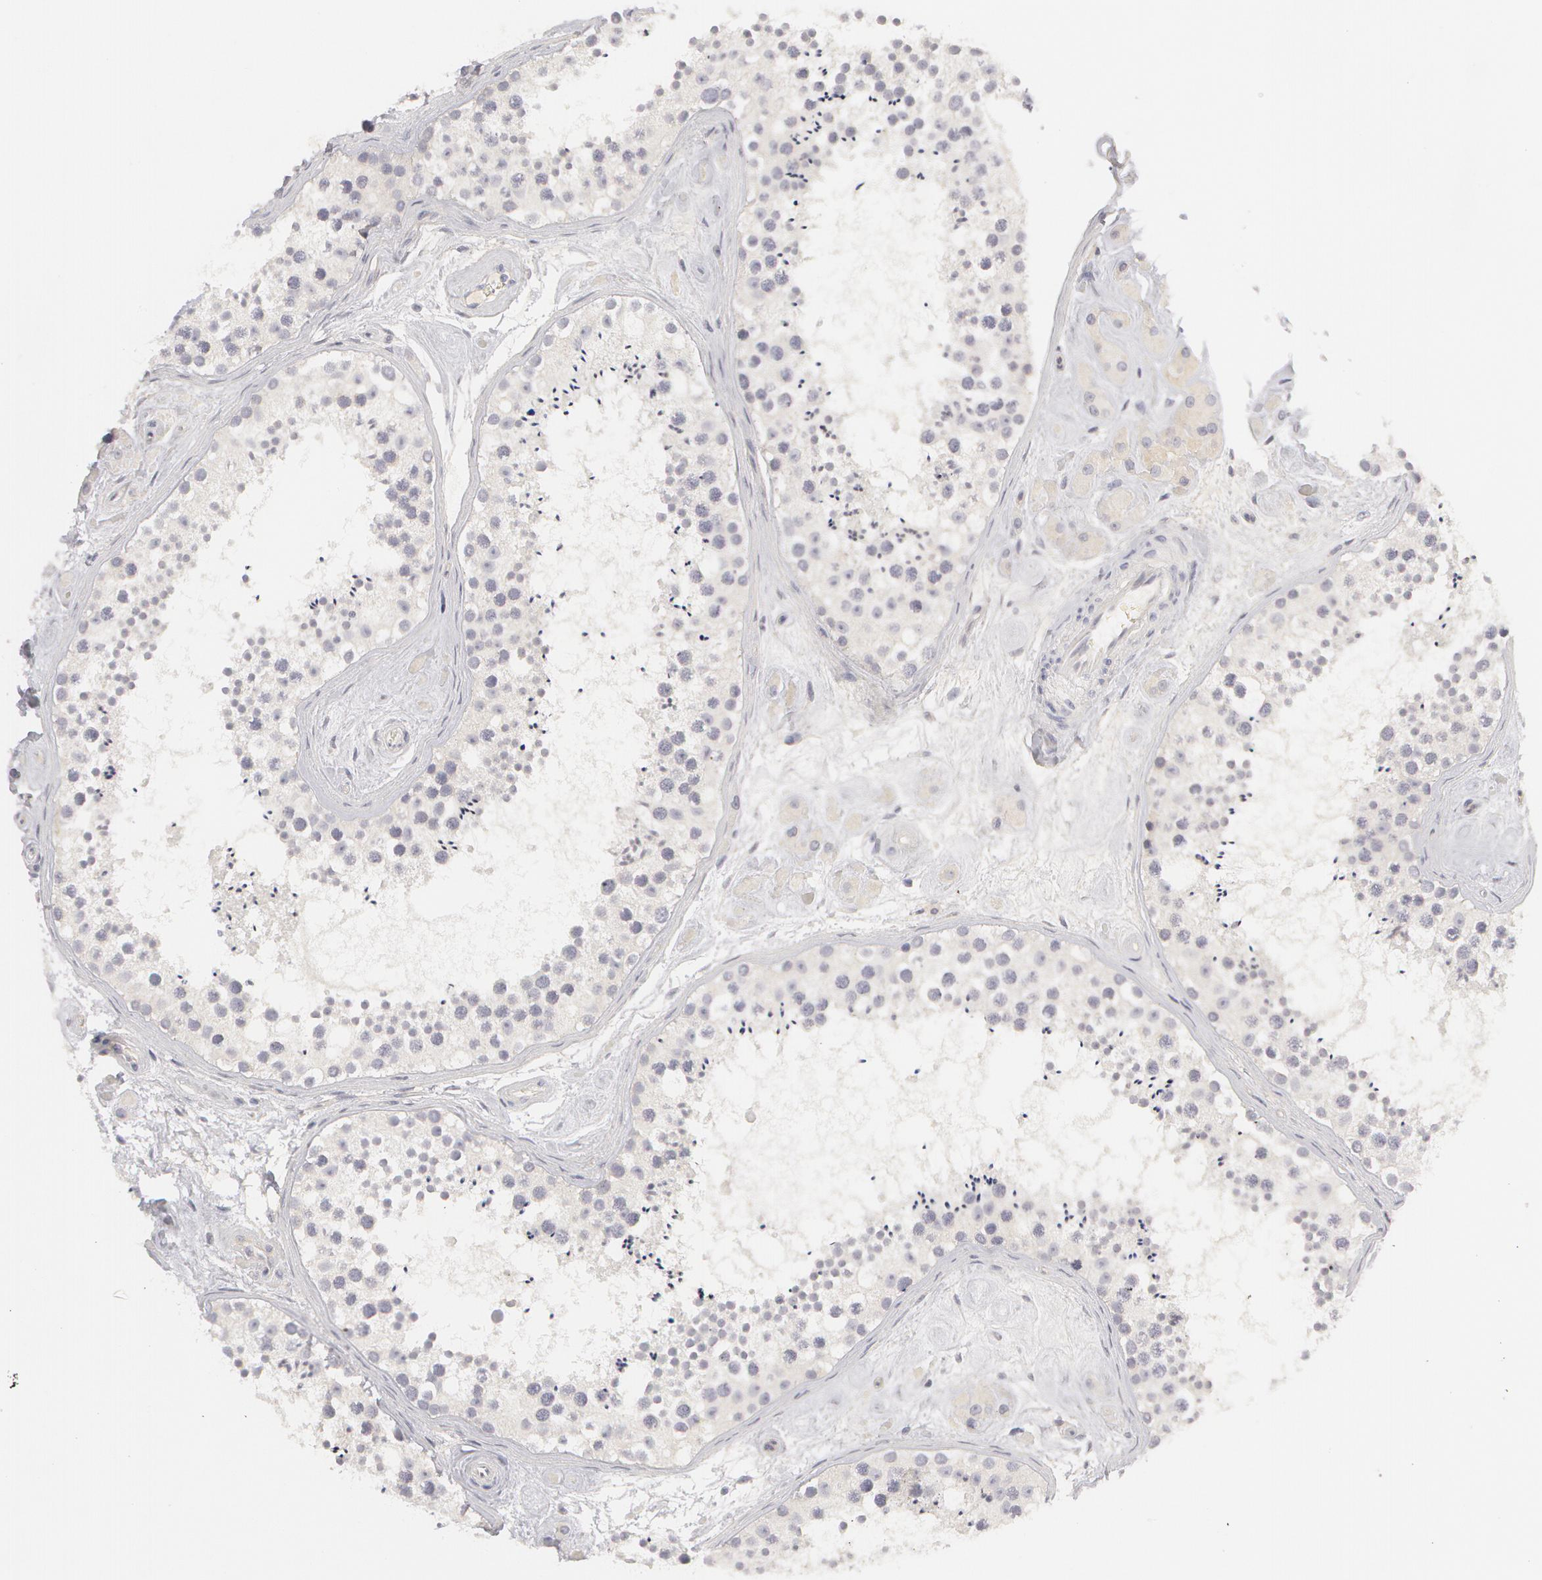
{"staining": {"intensity": "negative", "quantity": "none", "location": "none"}, "tissue": "testis", "cell_type": "Cells in seminiferous ducts", "image_type": "normal", "snomed": [{"axis": "morphology", "description": "Normal tissue, NOS"}, {"axis": "topography", "description": "Testis"}], "caption": "IHC photomicrograph of normal testis: human testis stained with DAB reveals no significant protein expression in cells in seminiferous ducts.", "gene": "ABCB1", "patient": {"sex": "male", "age": 38}}